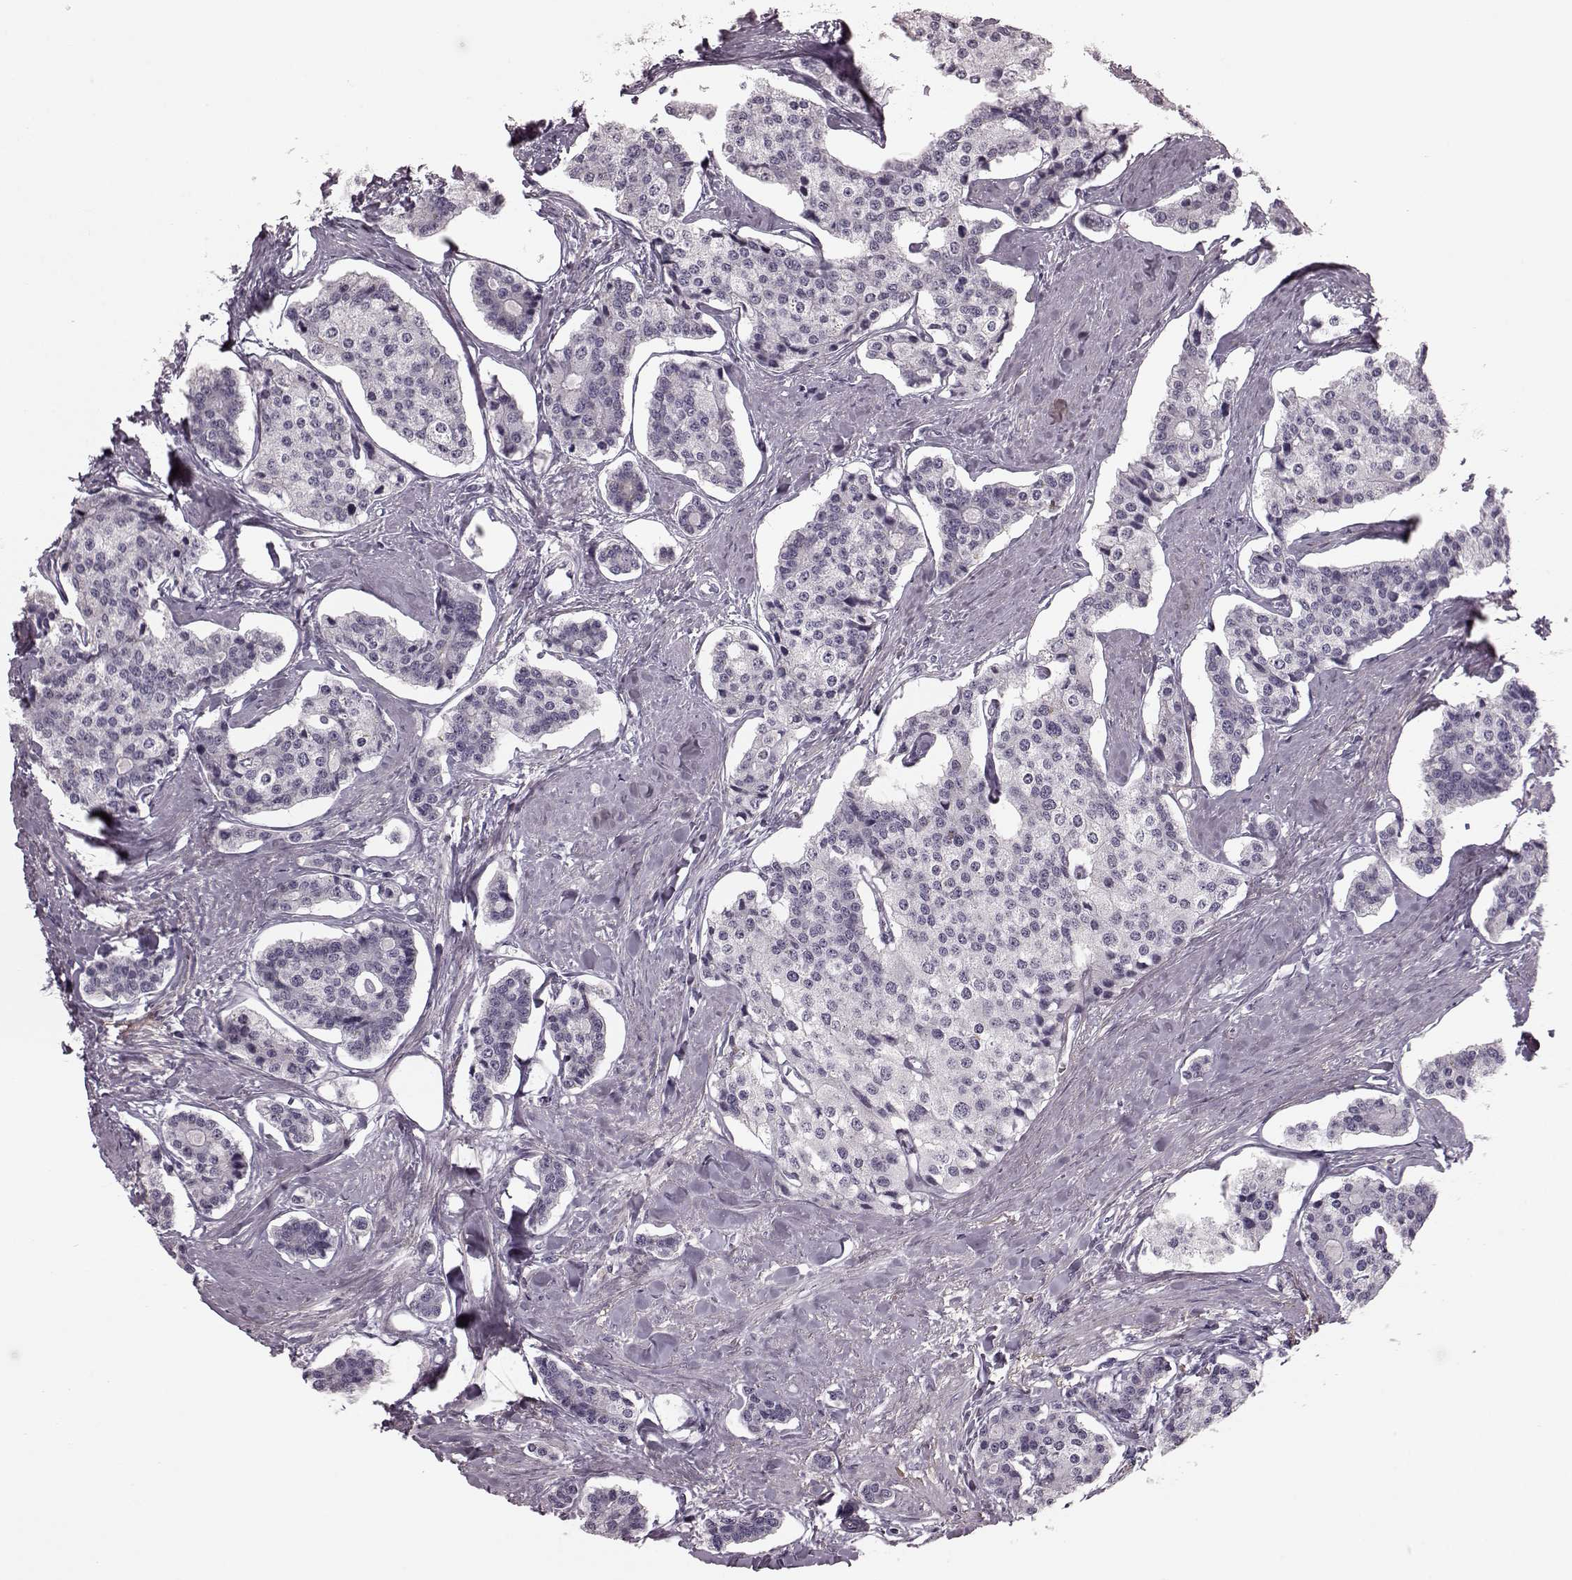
{"staining": {"intensity": "negative", "quantity": "none", "location": "none"}, "tissue": "carcinoid", "cell_type": "Tumor cells", "image_type": "cancer", "snomed": [{"axis": "morphology", "description": "Carcinoid, malignant, NOS"}, {"axis": "topography", "description": "Small intestine"}], "caption": "This is an immunohistochemistry micrograph of malignant carcinoid. There is no expression in tumor cells.", "gene": "CST7", "patient": {"sex": "female", "age": 65}}